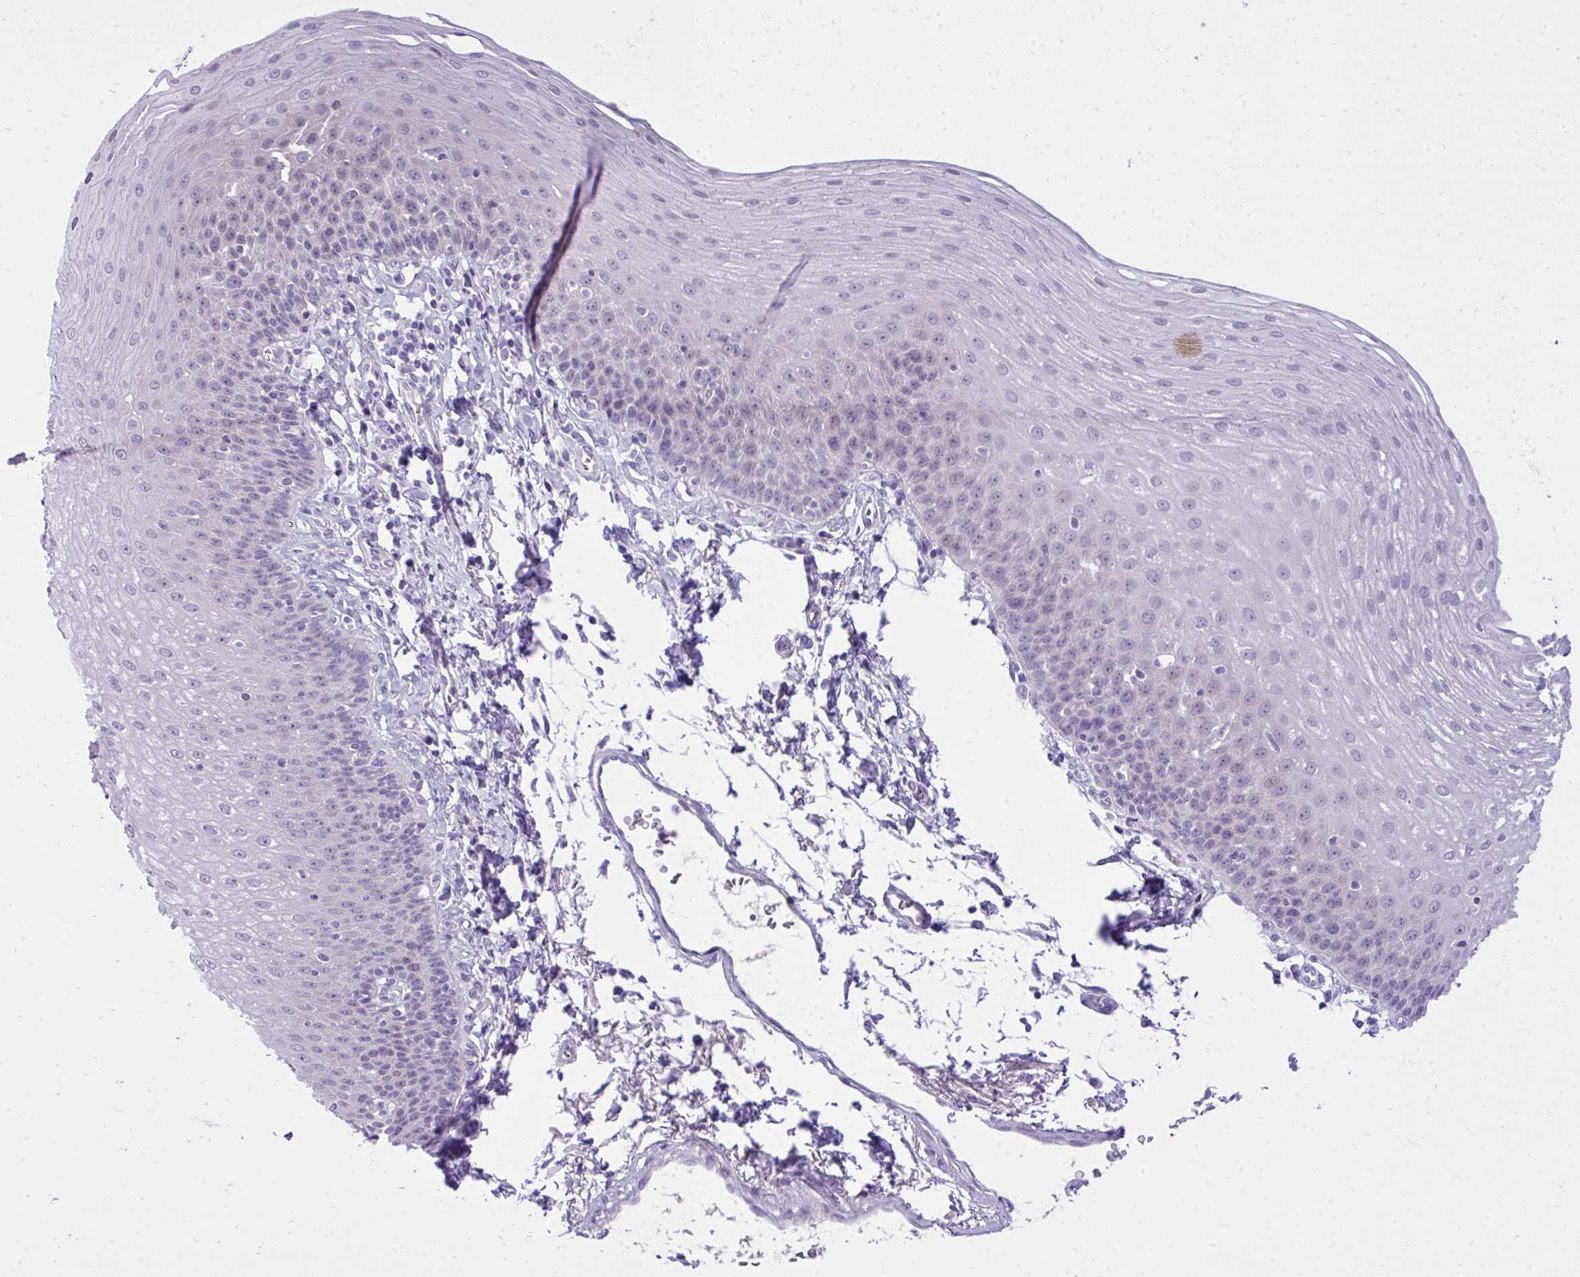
{"staining": {"intensity": "negative", "quantity": "none", "location": "none"}, "tissue": "esophagus", "cell_type": "Squamous epithelial cells", "image_type": "normal", "snomed": [{"axis": "morphology", "description": "Normal tissue, NOS"}, {"axis": "topography", "description": "Esophagus"}], "caption": "DAB (3,3'-diaminobenzidine) immunohistochemical staining of benign esophagus demonstrates no significant positivity in squamous epithelial cells. (DAB (3,3'-diaminobenzidine) immunohistochemistry (IHC) visualized using brightfield microscopy, high magnification).", "gene": "PITPNM3", "patient": {"sex": "female", "age": 81}}